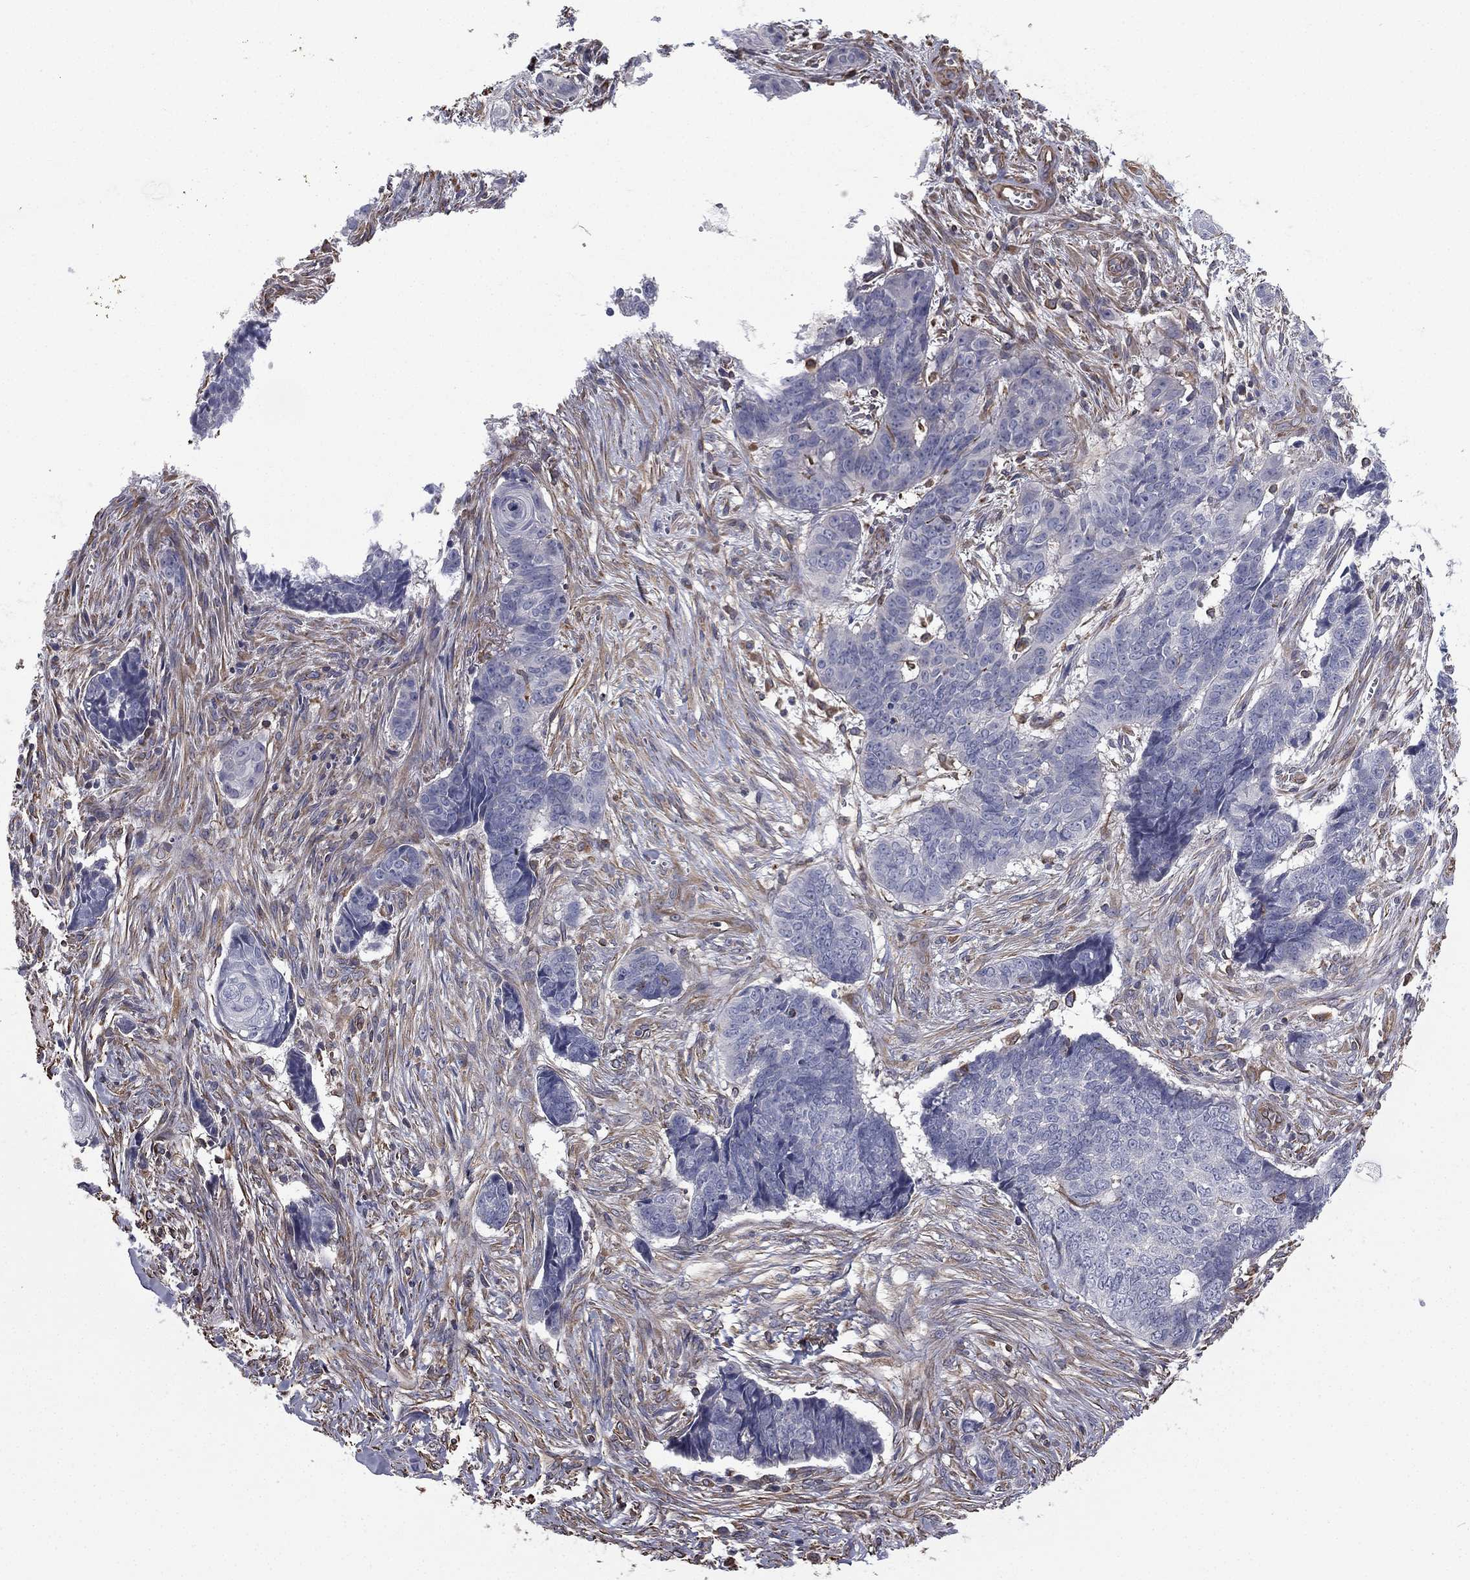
{"staining": {"intensity": "negative", "quantity": "none", "location": "none"}, "tissue": "skin cancer", "cell_type": "Tumor cells", "image_type": "cancer", "snomed": [{"axis": "morphology", "description": "Basal cell carcinoma"}, {"axis": "topography", "description": "Skin"}], "caption": "IHC micrograph of neoplastic tissue: human skin cancer (basal cell carcinoma) stained with DAB (3,3'-diaminobenzidine) shows no significant protein positivity in tumor cells.", "gene": "SCUBE1", "patient": {"sex": "male", "age": 86}}